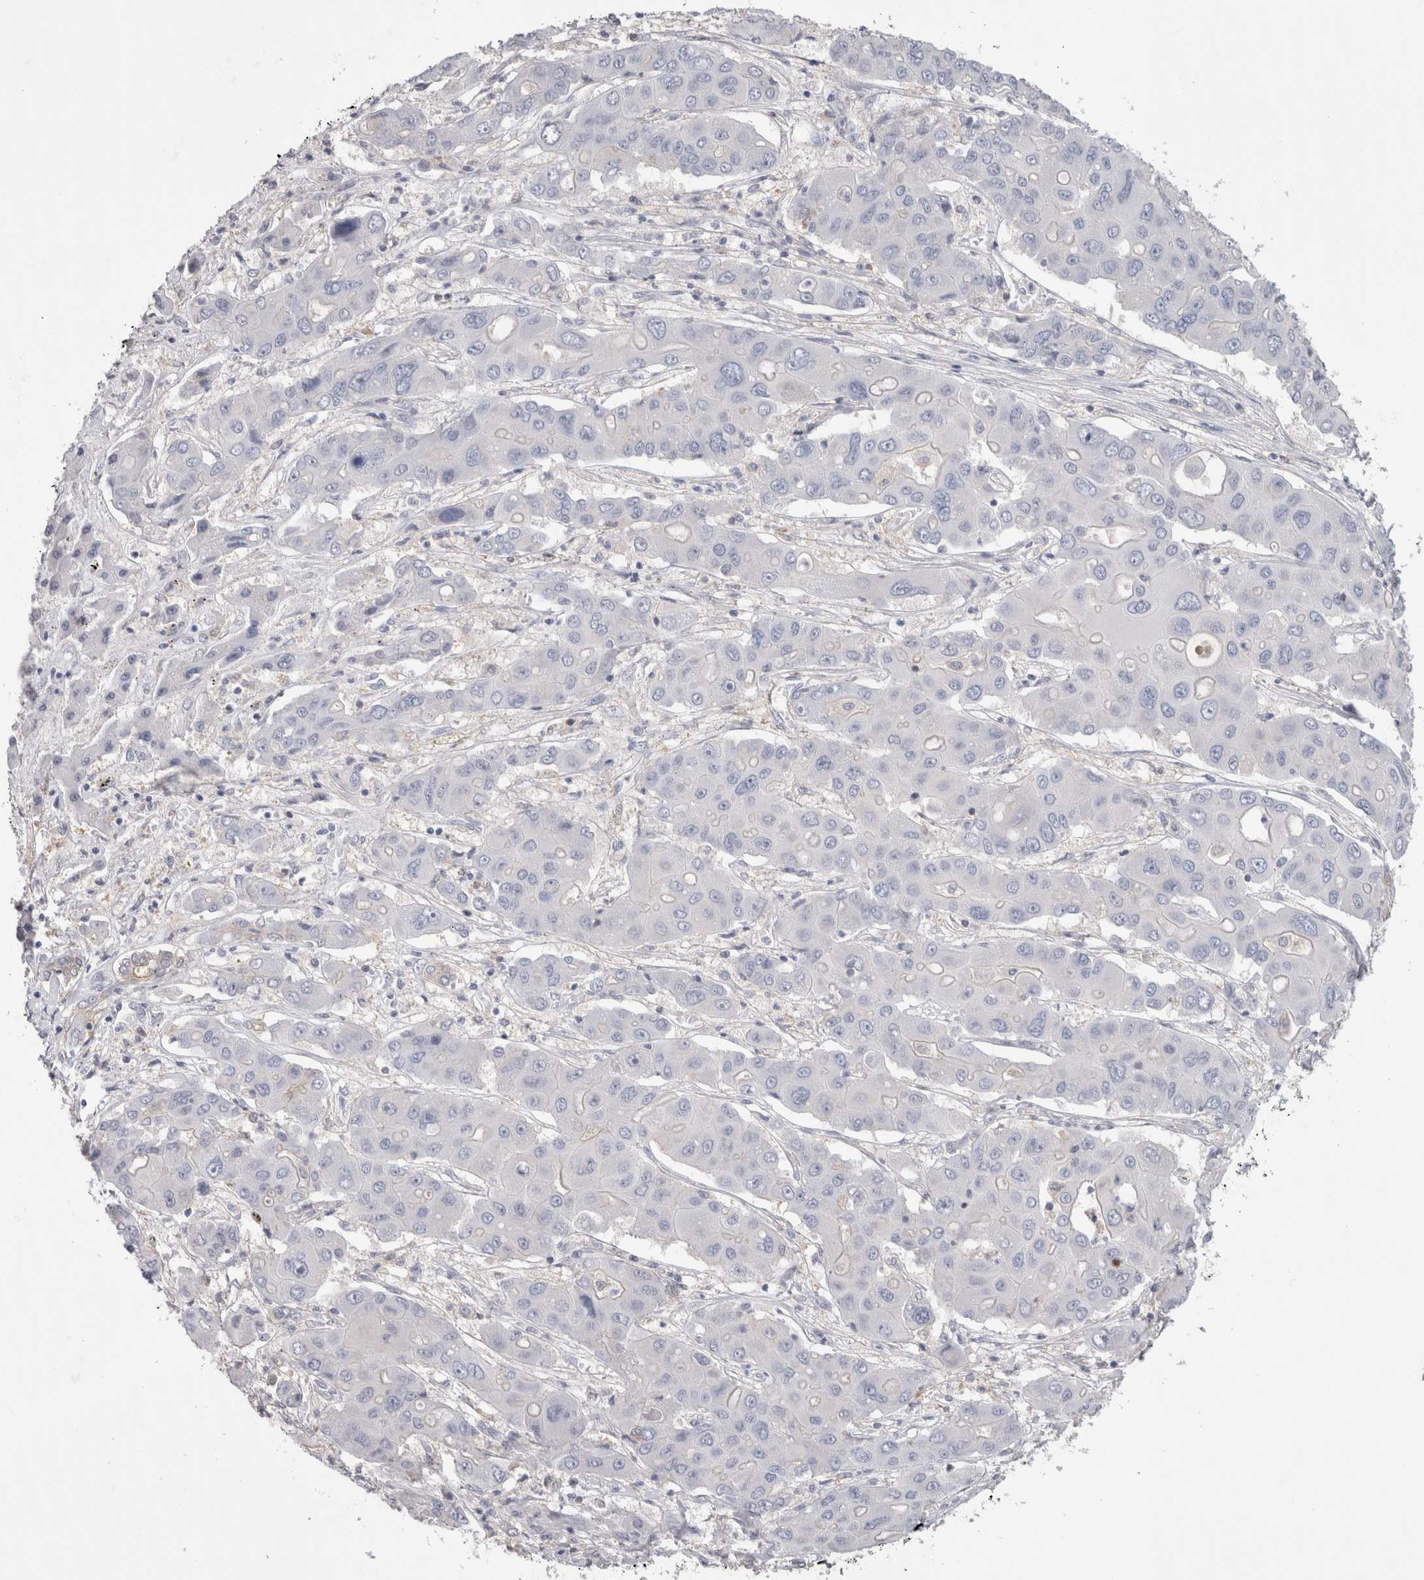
{"staining": {"intensity": "negative", "quantity": "none", "location": "none"}, "tissue": "liver cancer", "cell_type": "Tumor cells", "image_type": "cancer", "snomed": [{"axis": "morphology", "description": "Cholangiocarcinoma"}, {"axis": "topography", "description": "Liver"}], "caption": "Liver cancer (cholangiocarcinoma) stained for a protein using immunohistochemistry (IHC) demonstrates no expression tumor cells.", "gene": "SCRN1", "patient": {"sex": "male", "age": 67}}